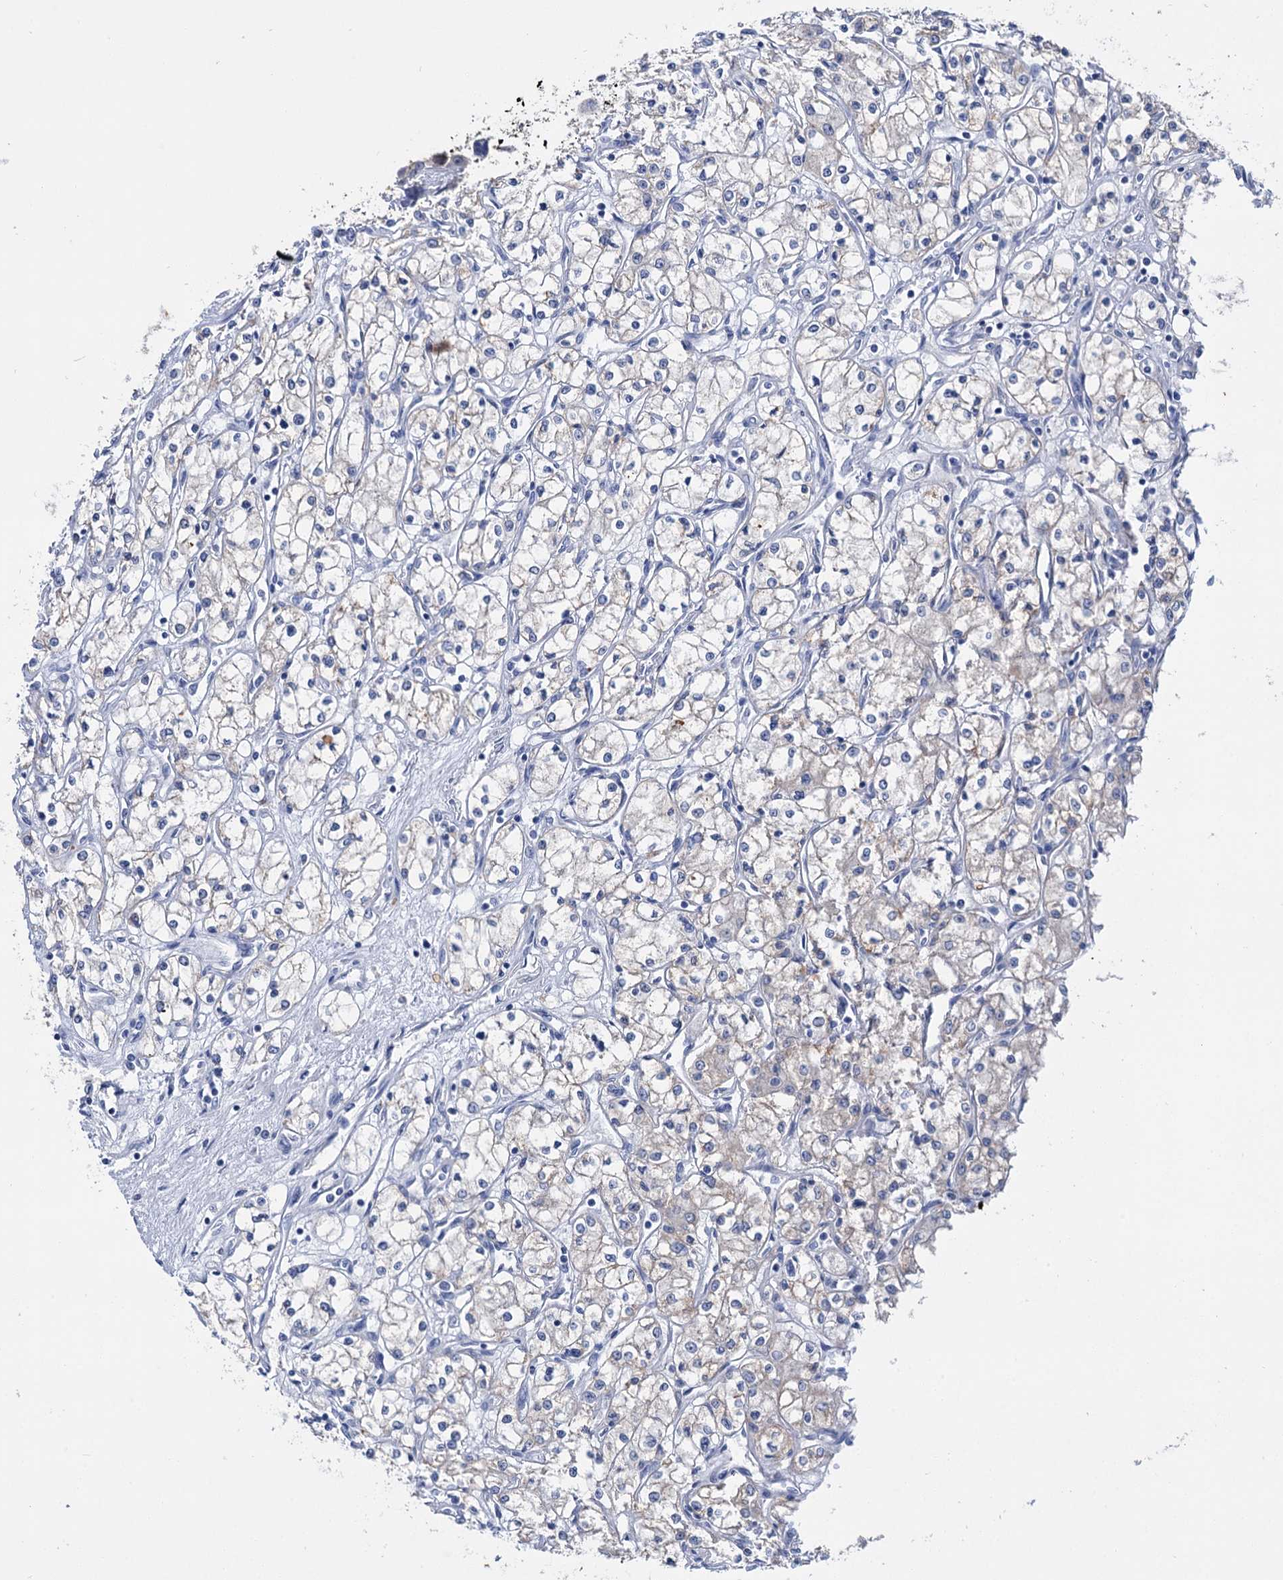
{"staining": {"intensity": "negative", "quantity": "none", "location": "none"}, "tissue": "renal cancer", "cell_type": "Tumor cells", "image_type": "cancer", "snomed": [{"axis": "morphology", "description": "Adenocarcinoma, NOS"}, {"axis": "topography", "description": "Kidney"}], "caption": "The photomicrograph displays no significant staining in tumor cells of renal cancer (adenocarcinoma).", "gene": "LYZL4", "patient": {"sex": "male", "age": 59}}